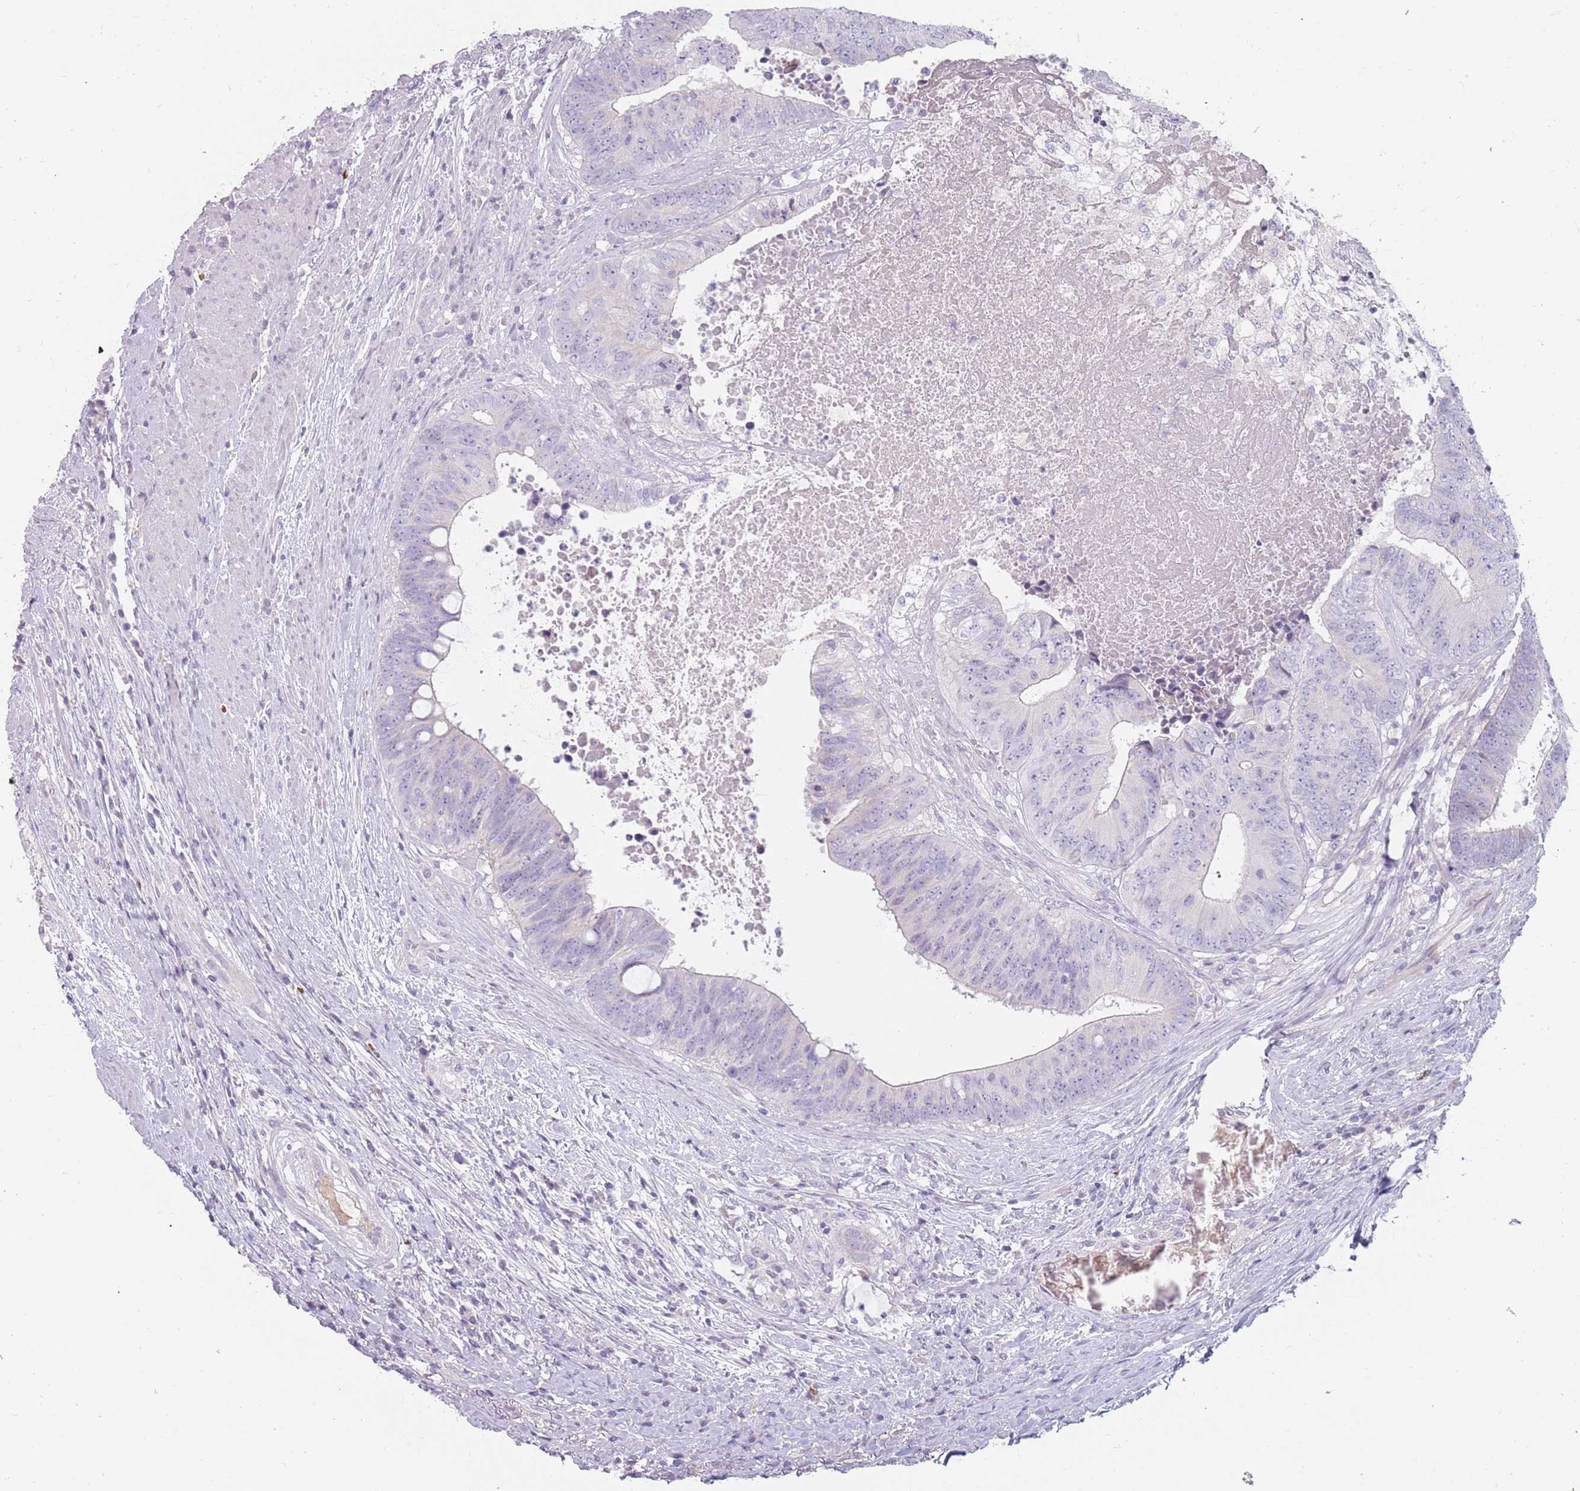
{"staining": {"intensity": "negative", "quantity": "none", "location": "none"}, "tissue": "colorectal cancer", "cell_type": "Tumor cells", "image_type": "cancer", "snomed": [{"axis": "morphology", "description": "Adenocarcinoma, NOS"}, {"axis": "topography", "description": "Rectum"}], "caption": "DAB (3,3'-diaminobenzidine) immunohistochemical staining of colorectal adenocarcinoma displays no significant expression in tumor cells.", "gene": "DDX4", "patient": {"sex": "male", "age": 72}}